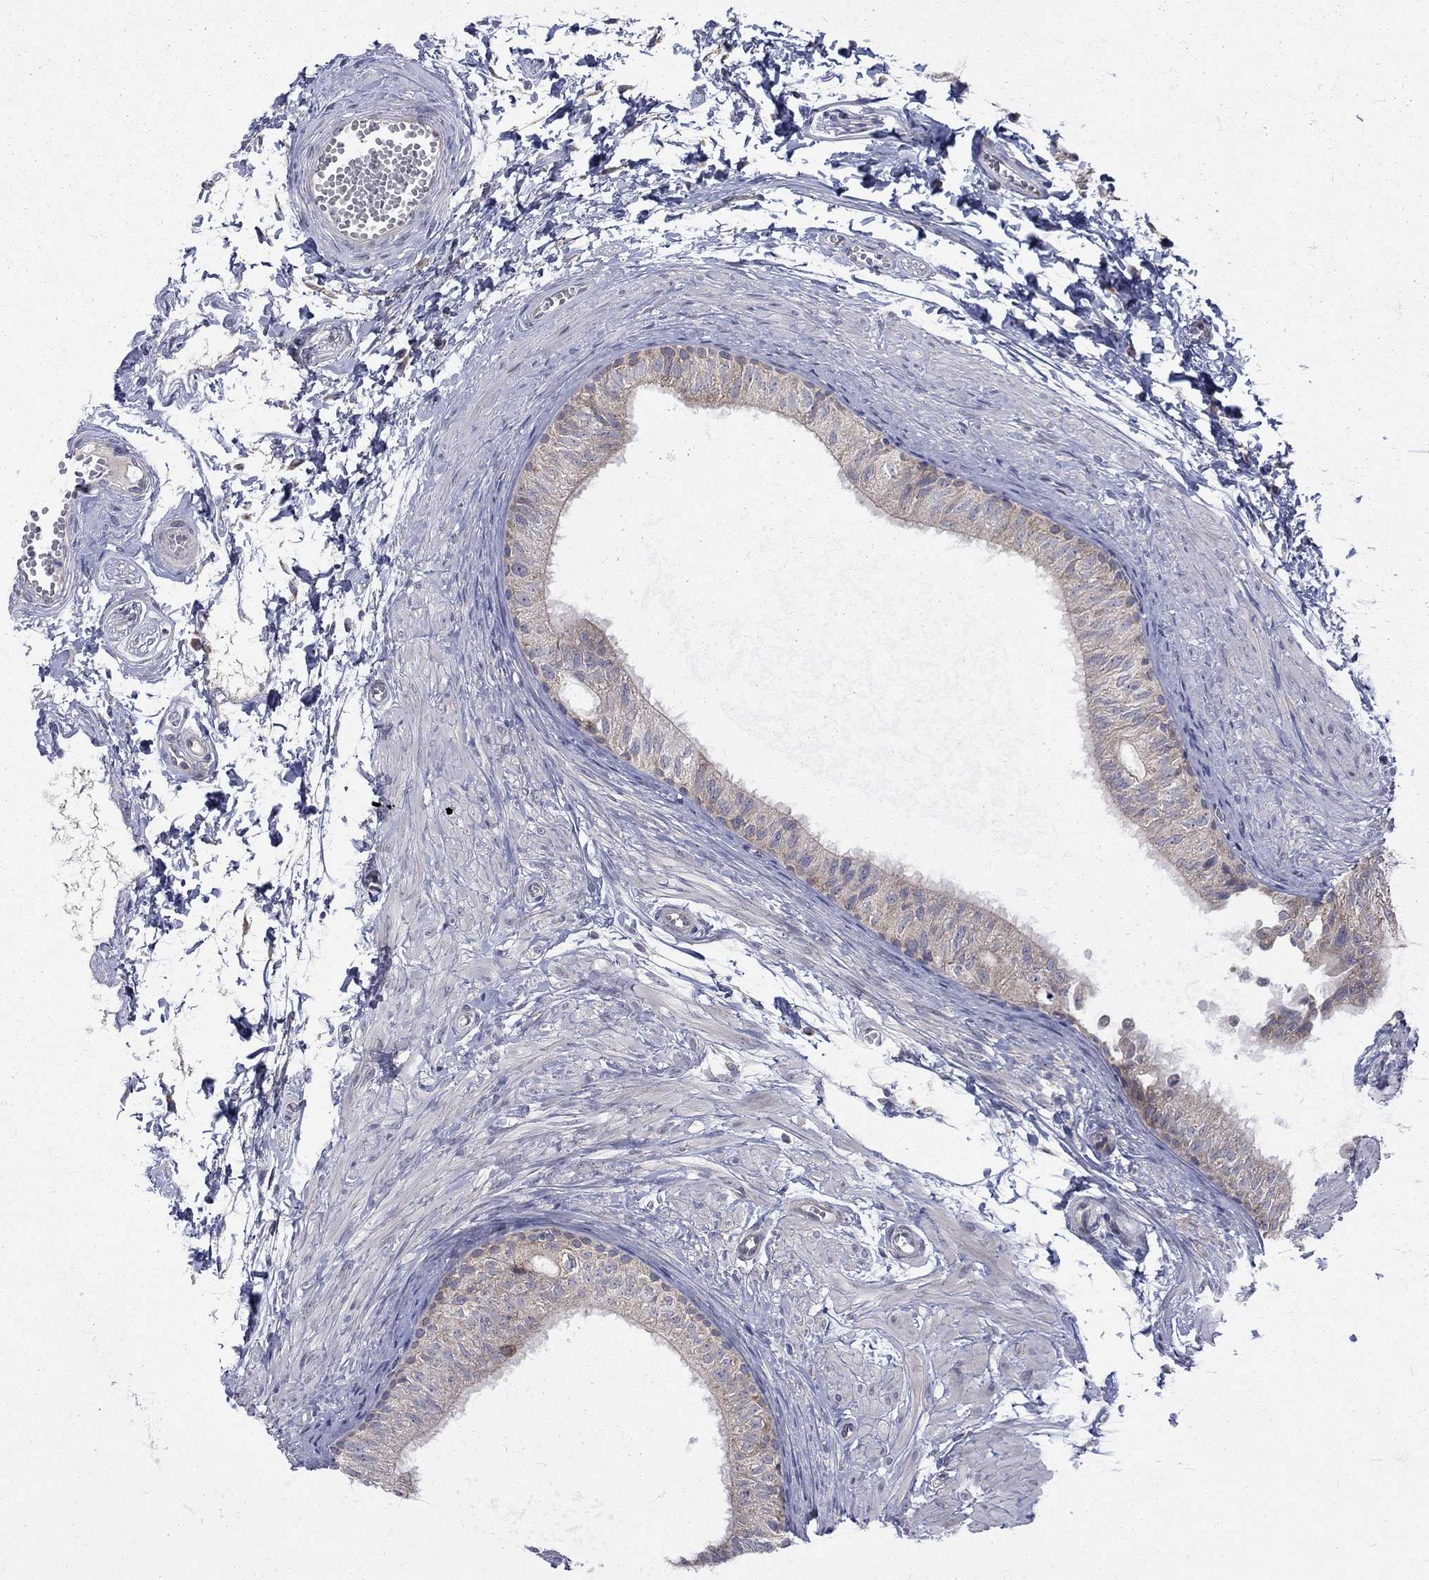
{"staining": {"intensity": "weak", "quantity": "<25%", "location": "cytoplasmic/membranous"}, "tissue": "epididymis", "cell_type": "Glandular cells", "image_type": "normal", "snomed": [{"axis": "morphology", "description": "Normal tissue, NOS"}, {"axis": "topography", "description": "Epididymis"}], "caption": "A micrograph of human epididymis is negative for staining in glandular cells. (Brightfield microscopy of DAB (3,3'-diaminobenzidine) immunohistochemistry (IHC) at high magnification).", "gene": "SH2B1", "patient": {"sex": "male", "age": 22}}